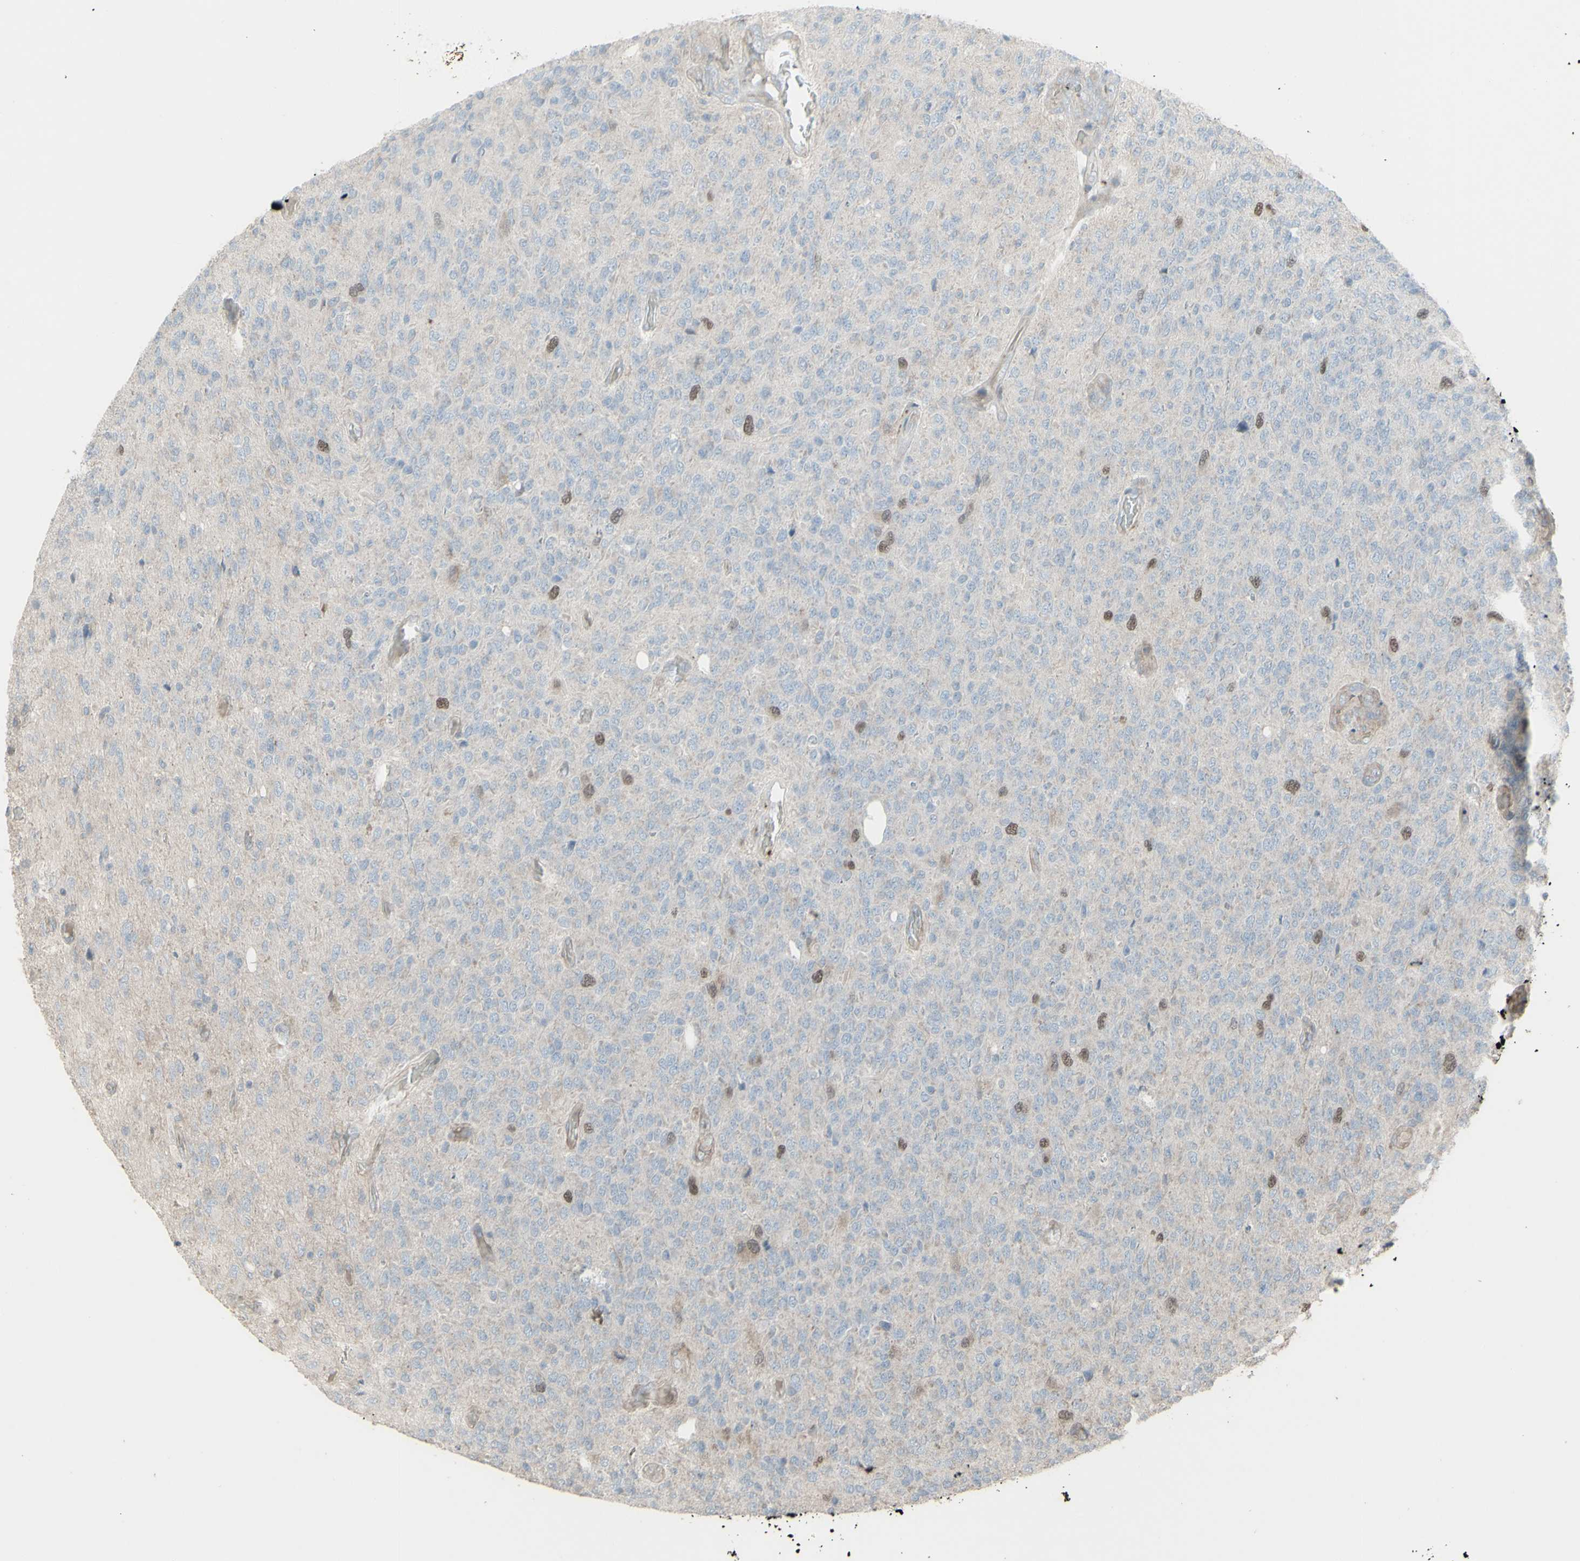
{"staining": {"intensity": "moderate", "quantity": "<25%", "location": "nuclear"}, "tissue": "glioma", "cell_type": "Tumor cells", "image_type": "cancer", "snomed": [{"axis": "morphology", "description": "Glioma, malignant, High grade"}, {"axis": "topography", "description": "pancreas cauda"}], "caption": "Human glioma stained with a protein marker displays moderate staining in tumor cells.", "gene": "GMNN", "patient": {"sex": "male", "age": 60}}